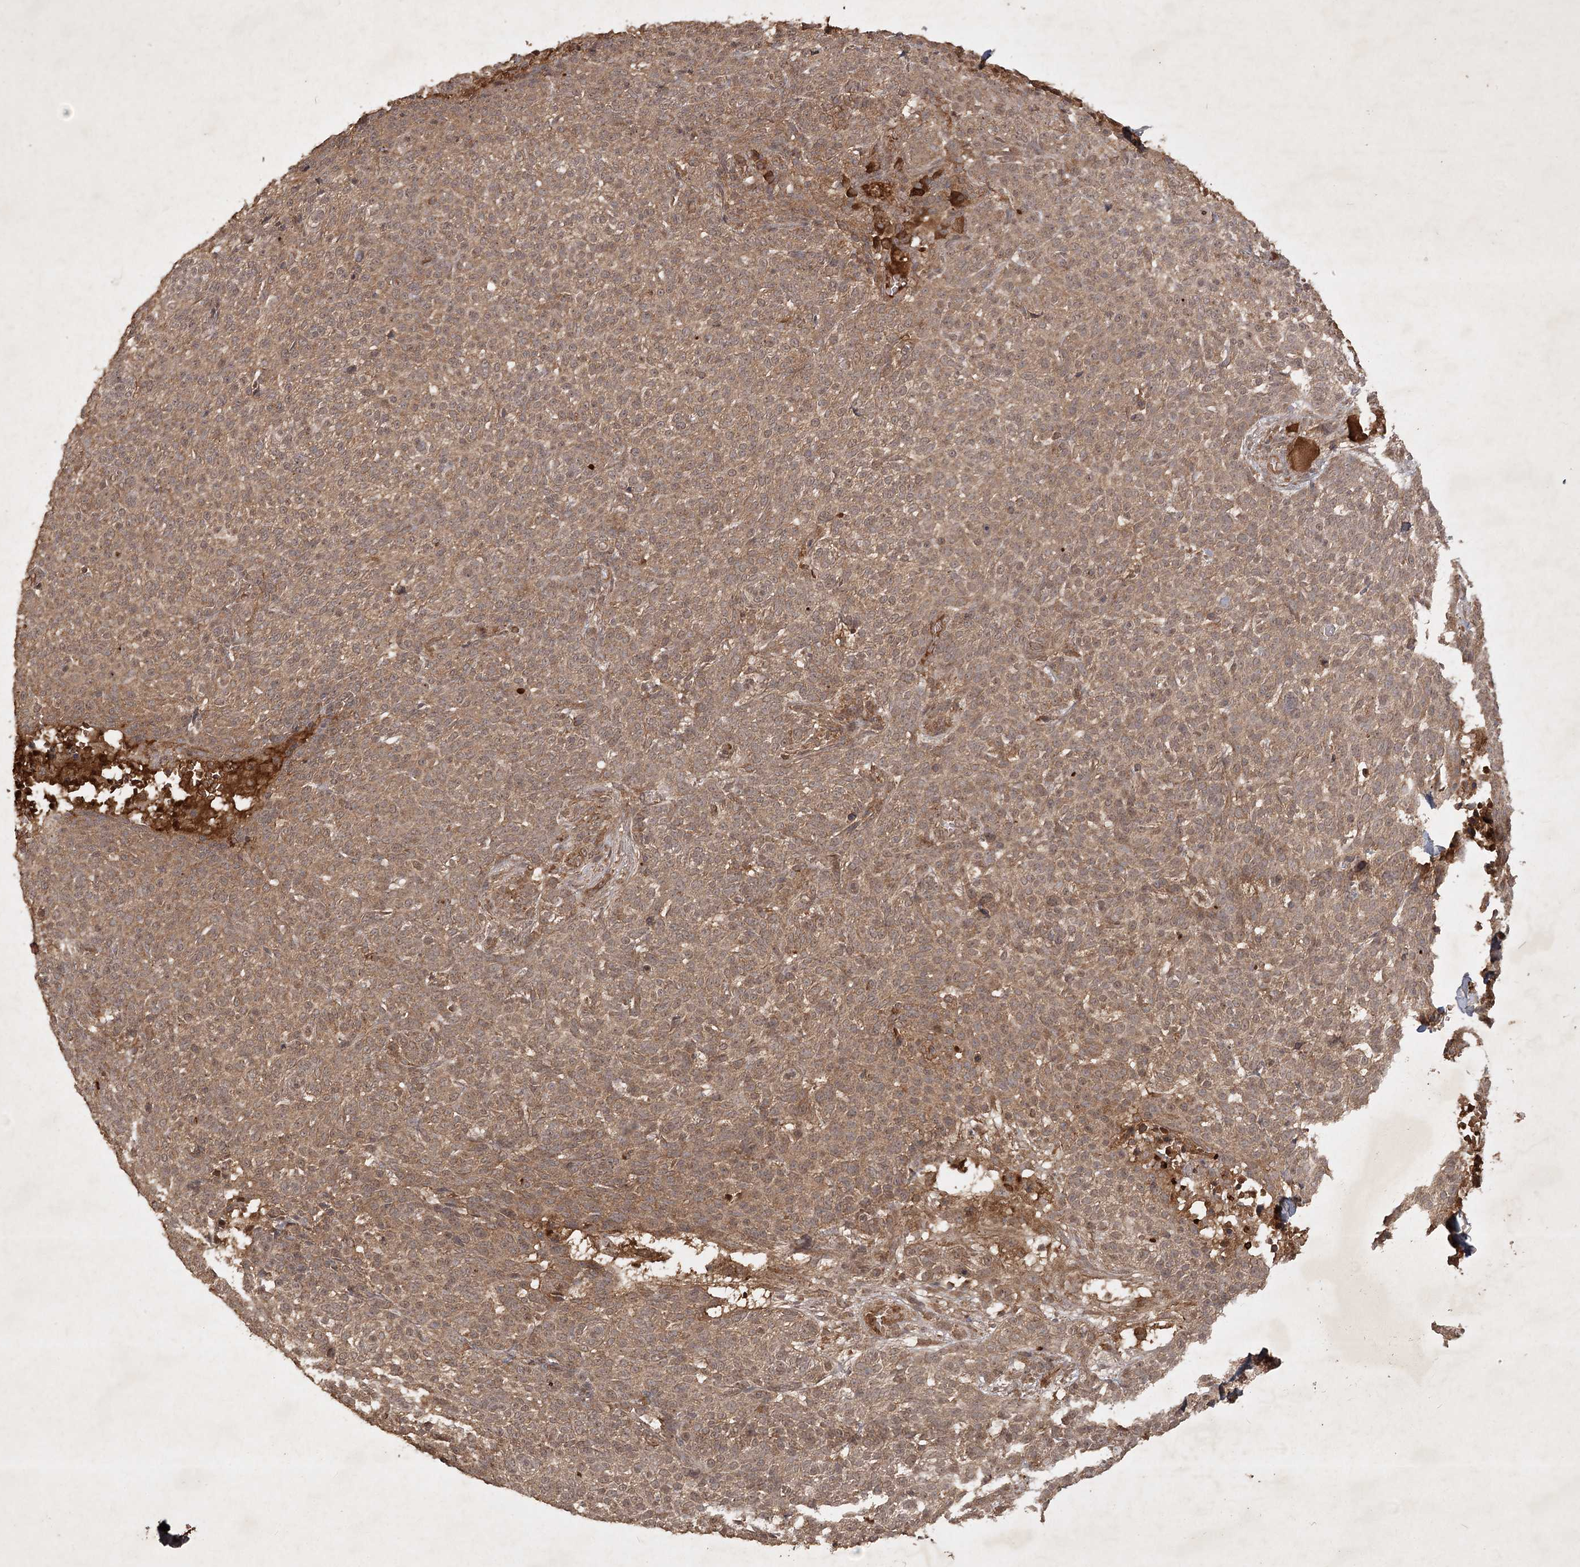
{"staining": {"intensity": "moderate", "quantity": ">75%", "location": "cytoplasmic/membranous"}, "tissue": "skin cancer", "cell_type": "Tumor cells", "image_type": "cancer", "snomed": [{"axis": "morphology", "description": "Basal cell carcinoma"}, {"axis": "topography", "description": "Skin"}], "caption": "Human skin basal cell carcinoma stained with a brown dye exhibits moderate cytoplasmic/membranous positive expression in about >75% of tumor cells.", "gene": "ARL13A", "patient": {"sex": "male", "age": 85}}